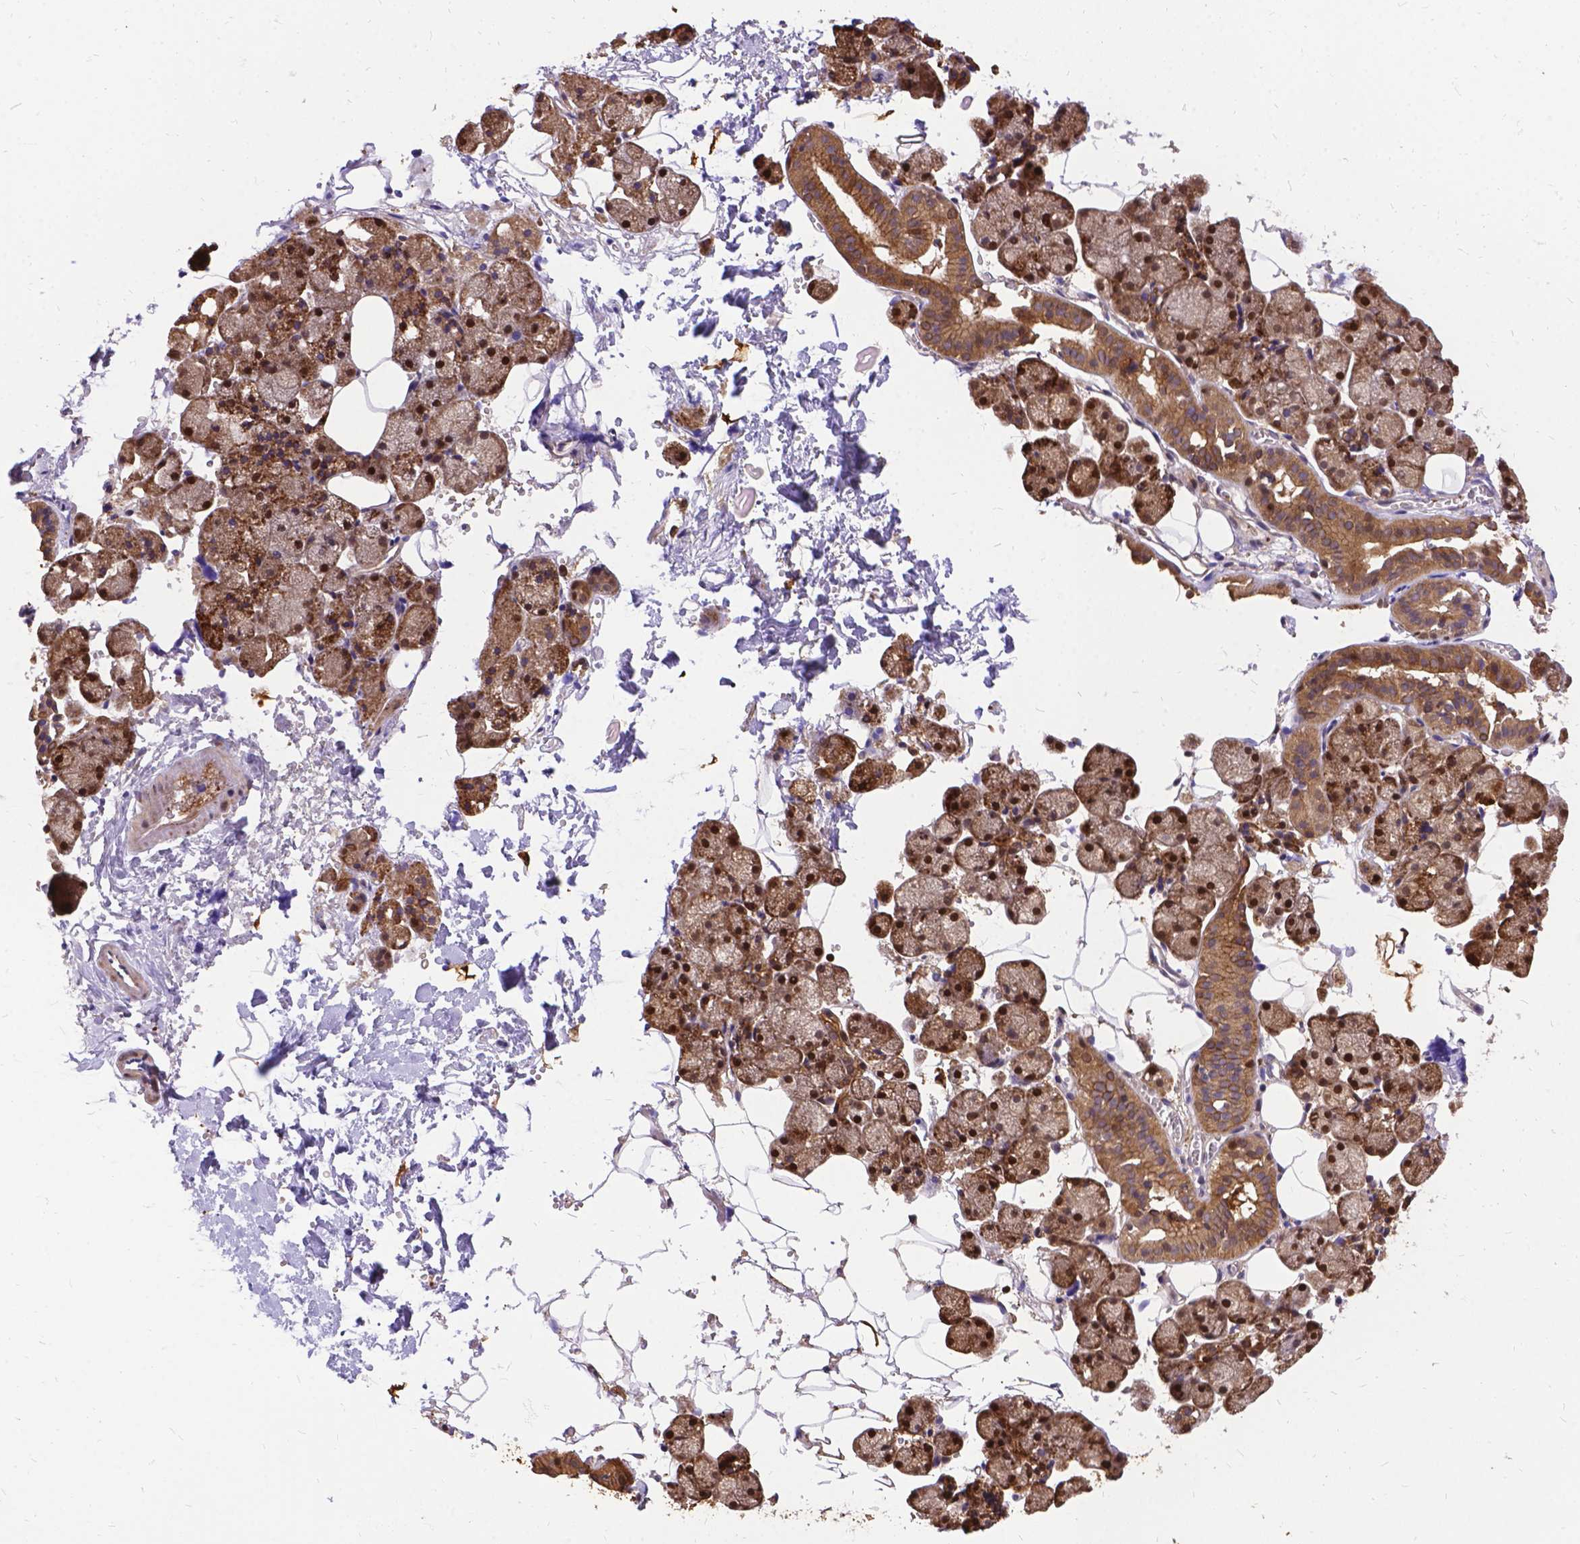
{"staining": {"intensity": "moderate", "quantity": ">75%", "location": "cytoplasmic/membranous,nuclear"}, "tissue": "salivary gland", "cell_type": "Glandular cells", "image_type": "normal", "snomed": [{"axis": "morphology", "description": "Normal tissue, NOS"}, {"axis": "topography", "description": "Salivary gland"}], "caption": "DAB immunohistochemical staining of normal human salivary gland shows moderate cytoplasmic/membranous,nuclear protein expression in approximately >75% of glandular cells.", "gene": "DENND6A", "patient": {"sex": "male", "age": 38}}